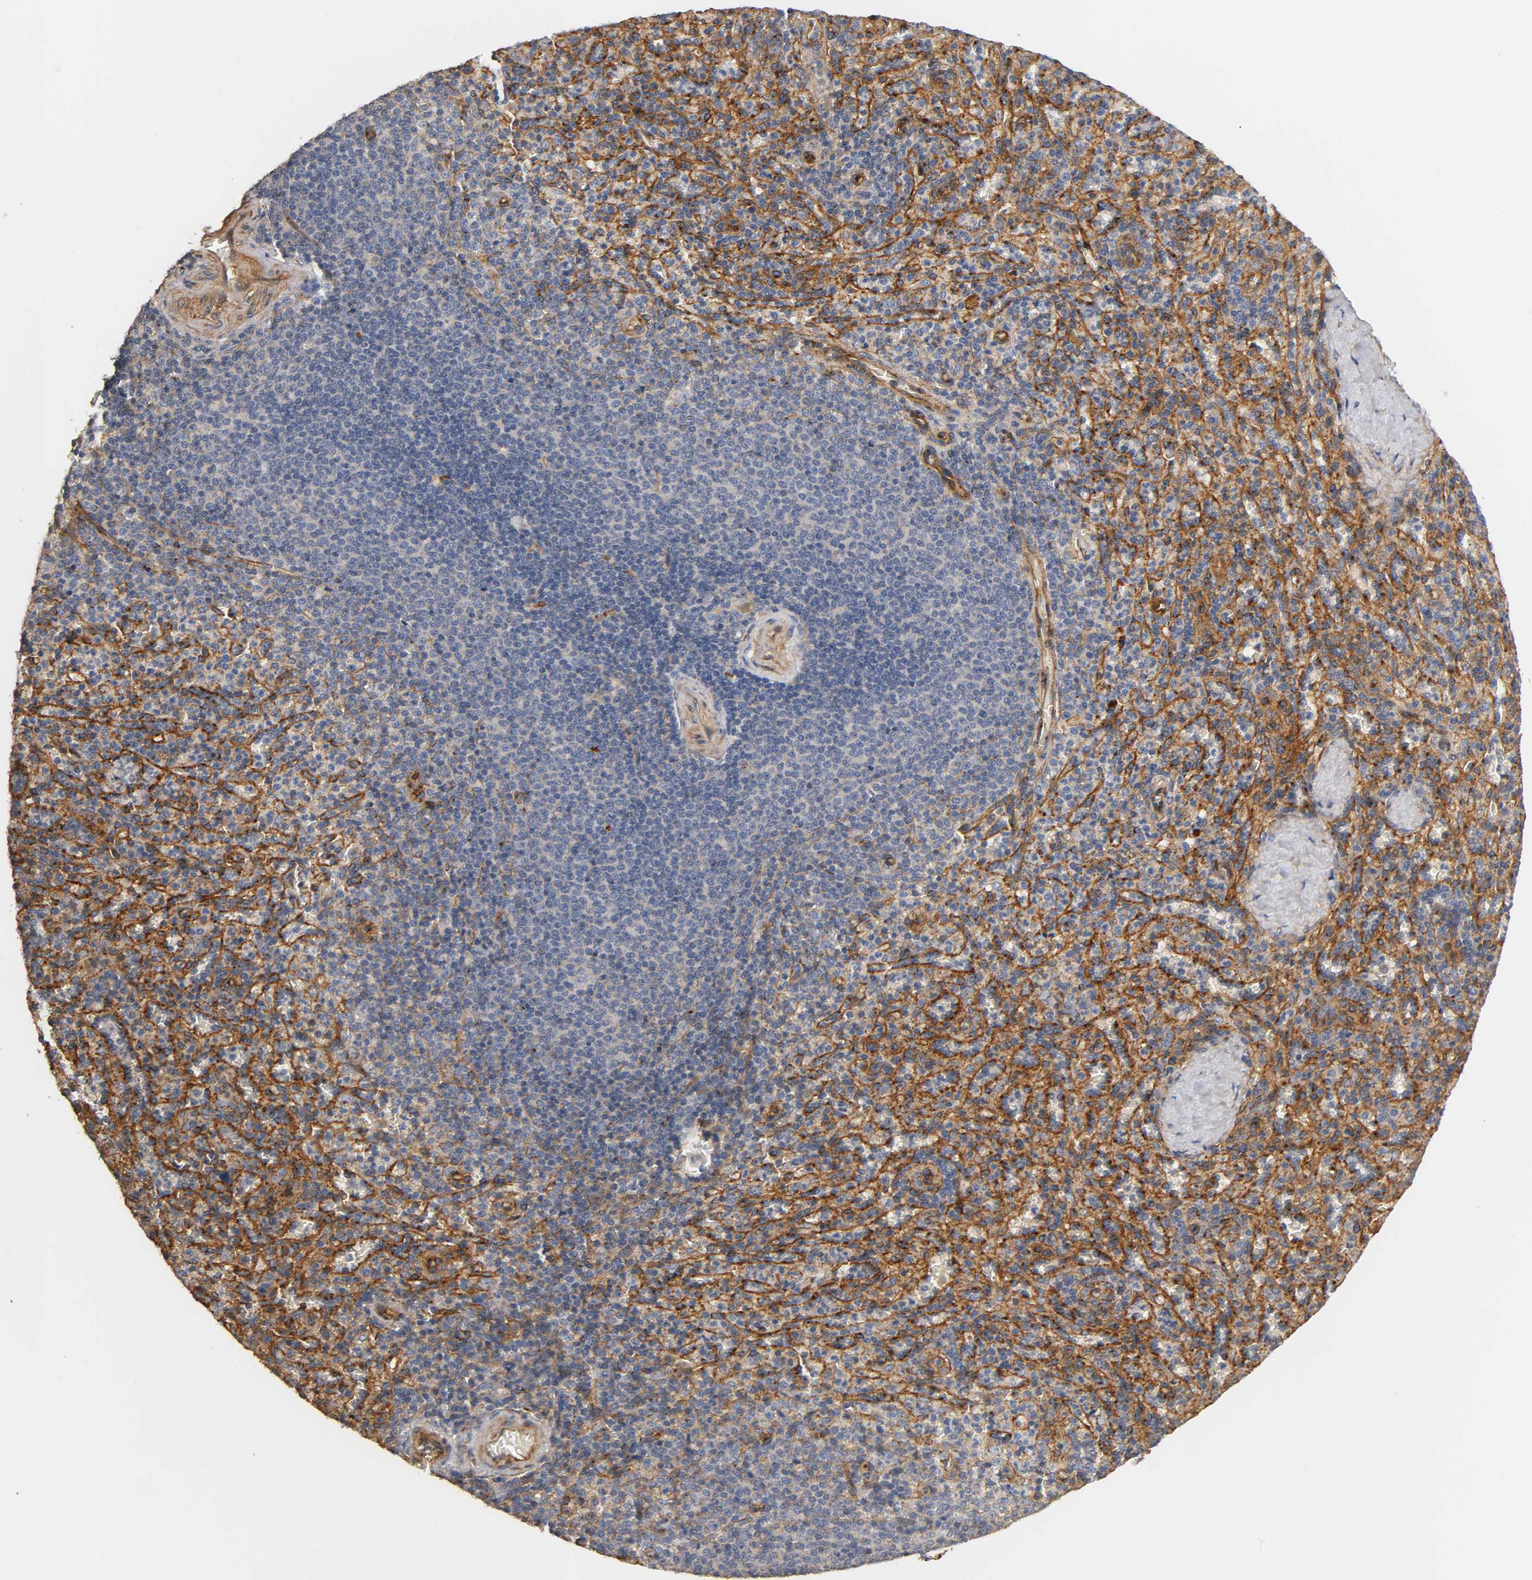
{"staining": {"intensity": "weak", "quantity": "25%-75%", "location": "cytoplasmic/membranous"}, "tissue": "spleen", "cell_type": "Cells in red pulp", "image_type": "normal", "snomed": [{"axis": "morphology", "description": "Normal tissue, NOS"}, {"axis": "topography", "description": "Spleen"}], "caption": "Spleen was stained to show a protein in brown. There is low levels of weak cytoplasmic/membranous expression in about 25%-75% of cells in red pulp. Using DAB (3,3'-diaminobenzidine) (brown) and hematoxylin (blue) stains, captured at high magnification using brightfield microscopy.", "gene": "IFITM2", "patient": {"sex": "male", "age": 36}}